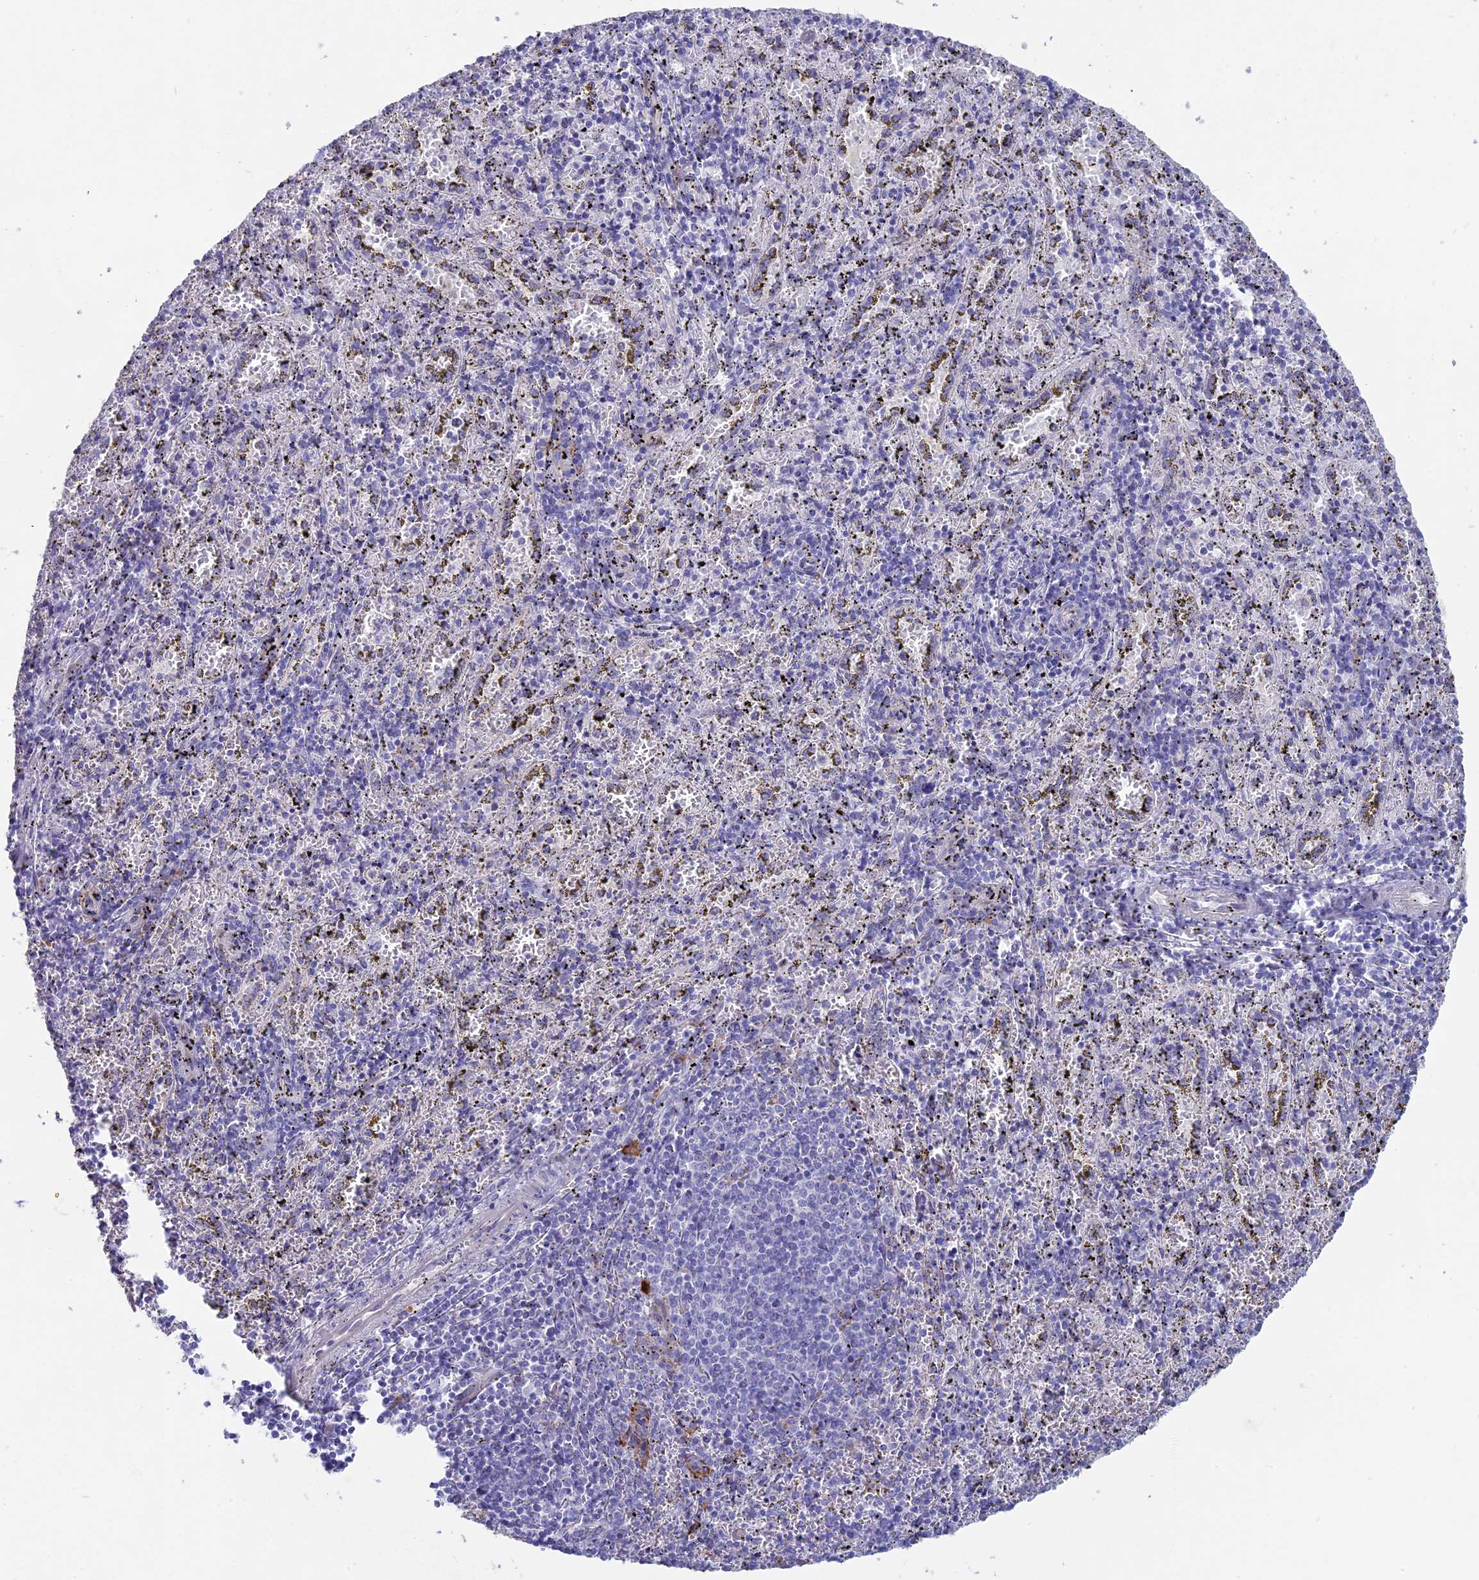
{"staining": {"intensity": "negative", "quantity": "none", "location": "none"}, "tissue": "spleen", "cell_type": "Cells in red pulp", "image_type": "normal", "snomed": [{"axis": "morphology", "description": "Normal tissue, NOS"}, {"axis": "topography", "description": "Spleen"}], "caption": "This is a micrograph of immunohistochemistry (IHC) staining of unremarkable spleen, which shows no expression in cells in red pulp. (Stains: DAB (3,3'-diaminobenzidine) immunohistochemistry (IHC) with hematoxylin counter stain, Microscopy: brightfield microscopy at high magnification).", "gene": "MYO5B", "patient": {"sex": "male", "age": 11}}